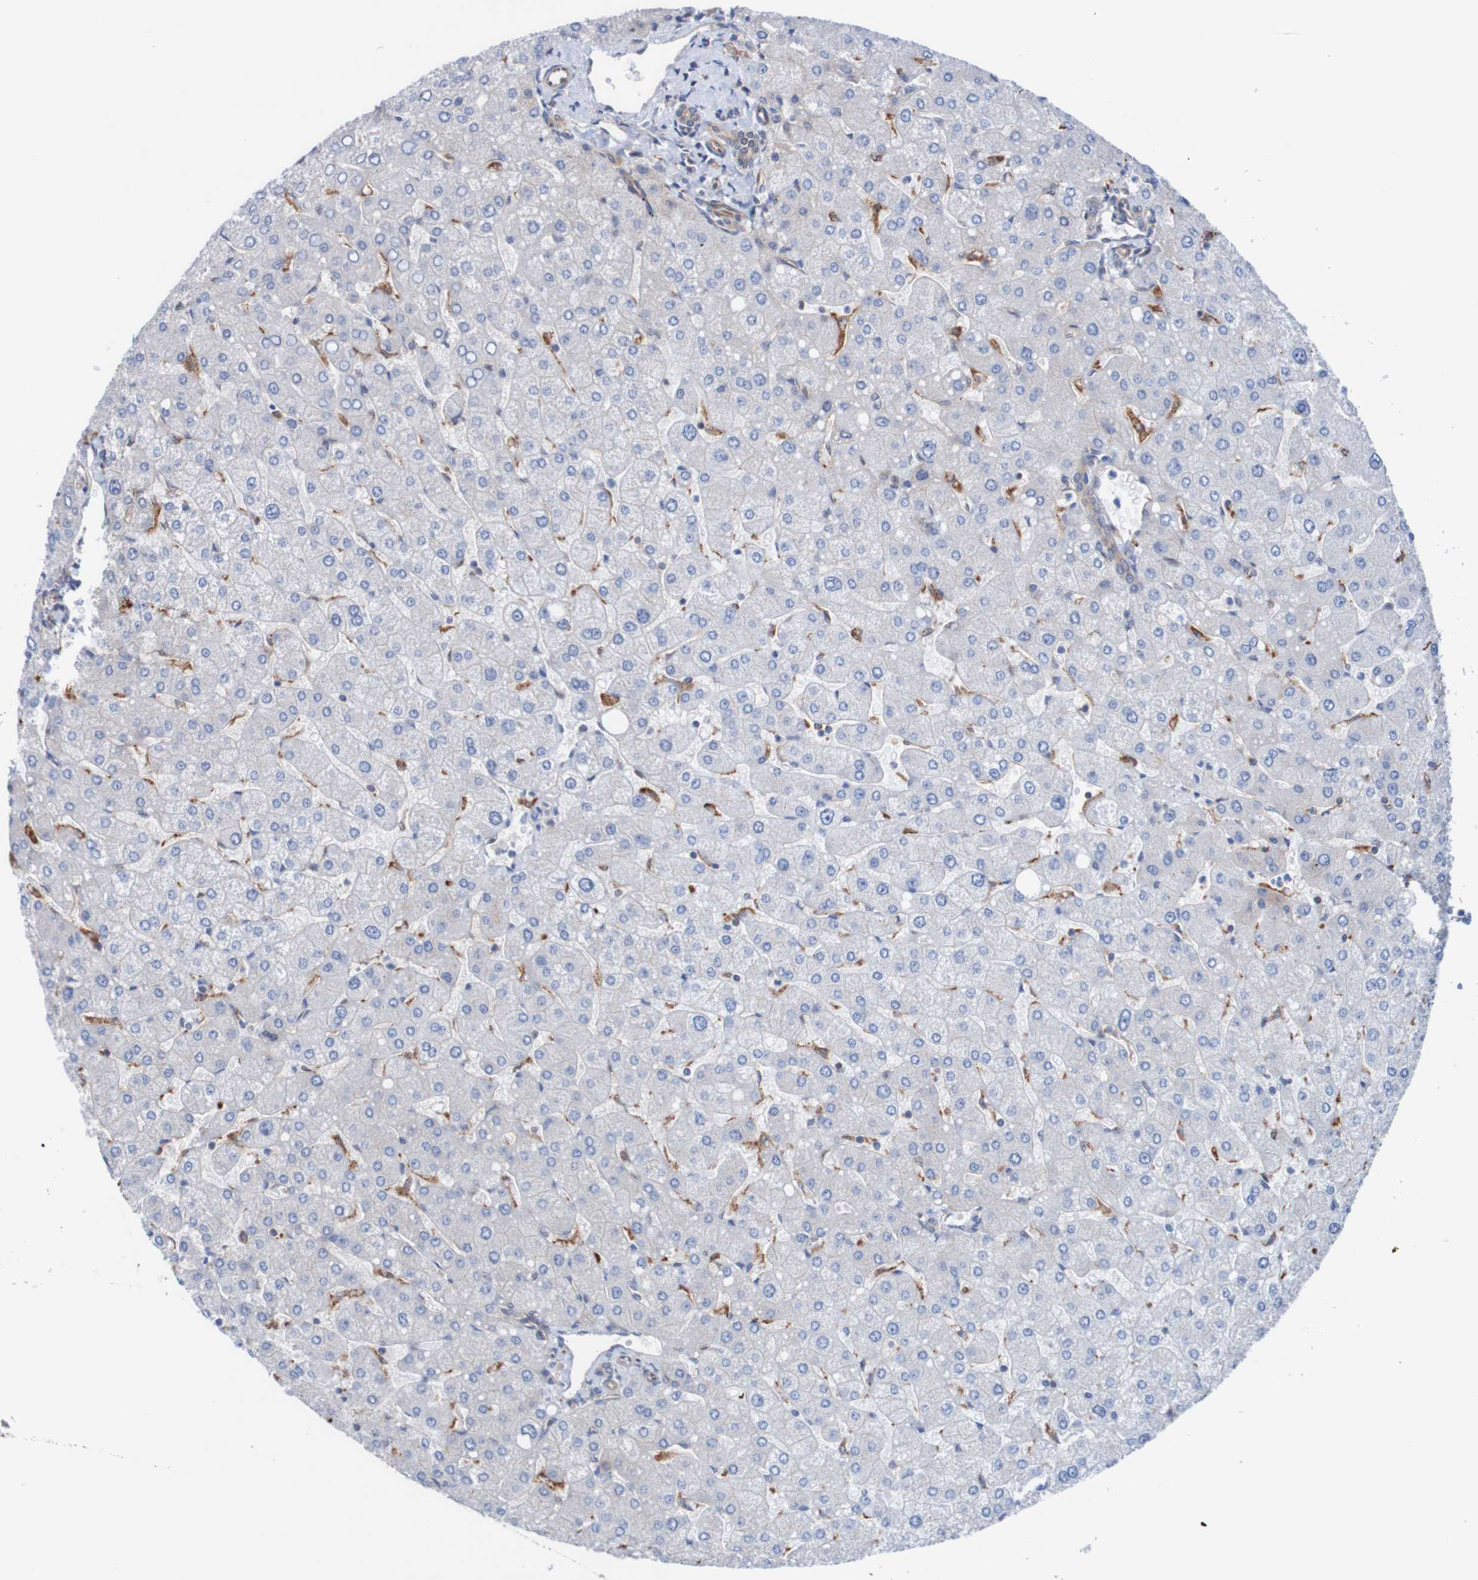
{"staining": {"intensity": "weak", "quantity": ">75%", "location": "cytoplasmic/membranous"}, "tissue": "liver", "cell_type": "Cholangiocytes", "image_type": "normal", "snomed": [{"axis": "morphology", "description": "Normal tissue, NOS"}, {"axis": "topography", "description": "Liver"}], "caption": "A high-resolution micrograph shows immunohistochemistry (IHC) staining of benign liver, which displays weak cytoplasmic/membranous expression in approximately >75% of cholangiocytes.", "gene": "RIGI", "patient": {"sex": "male", "age": 55}}